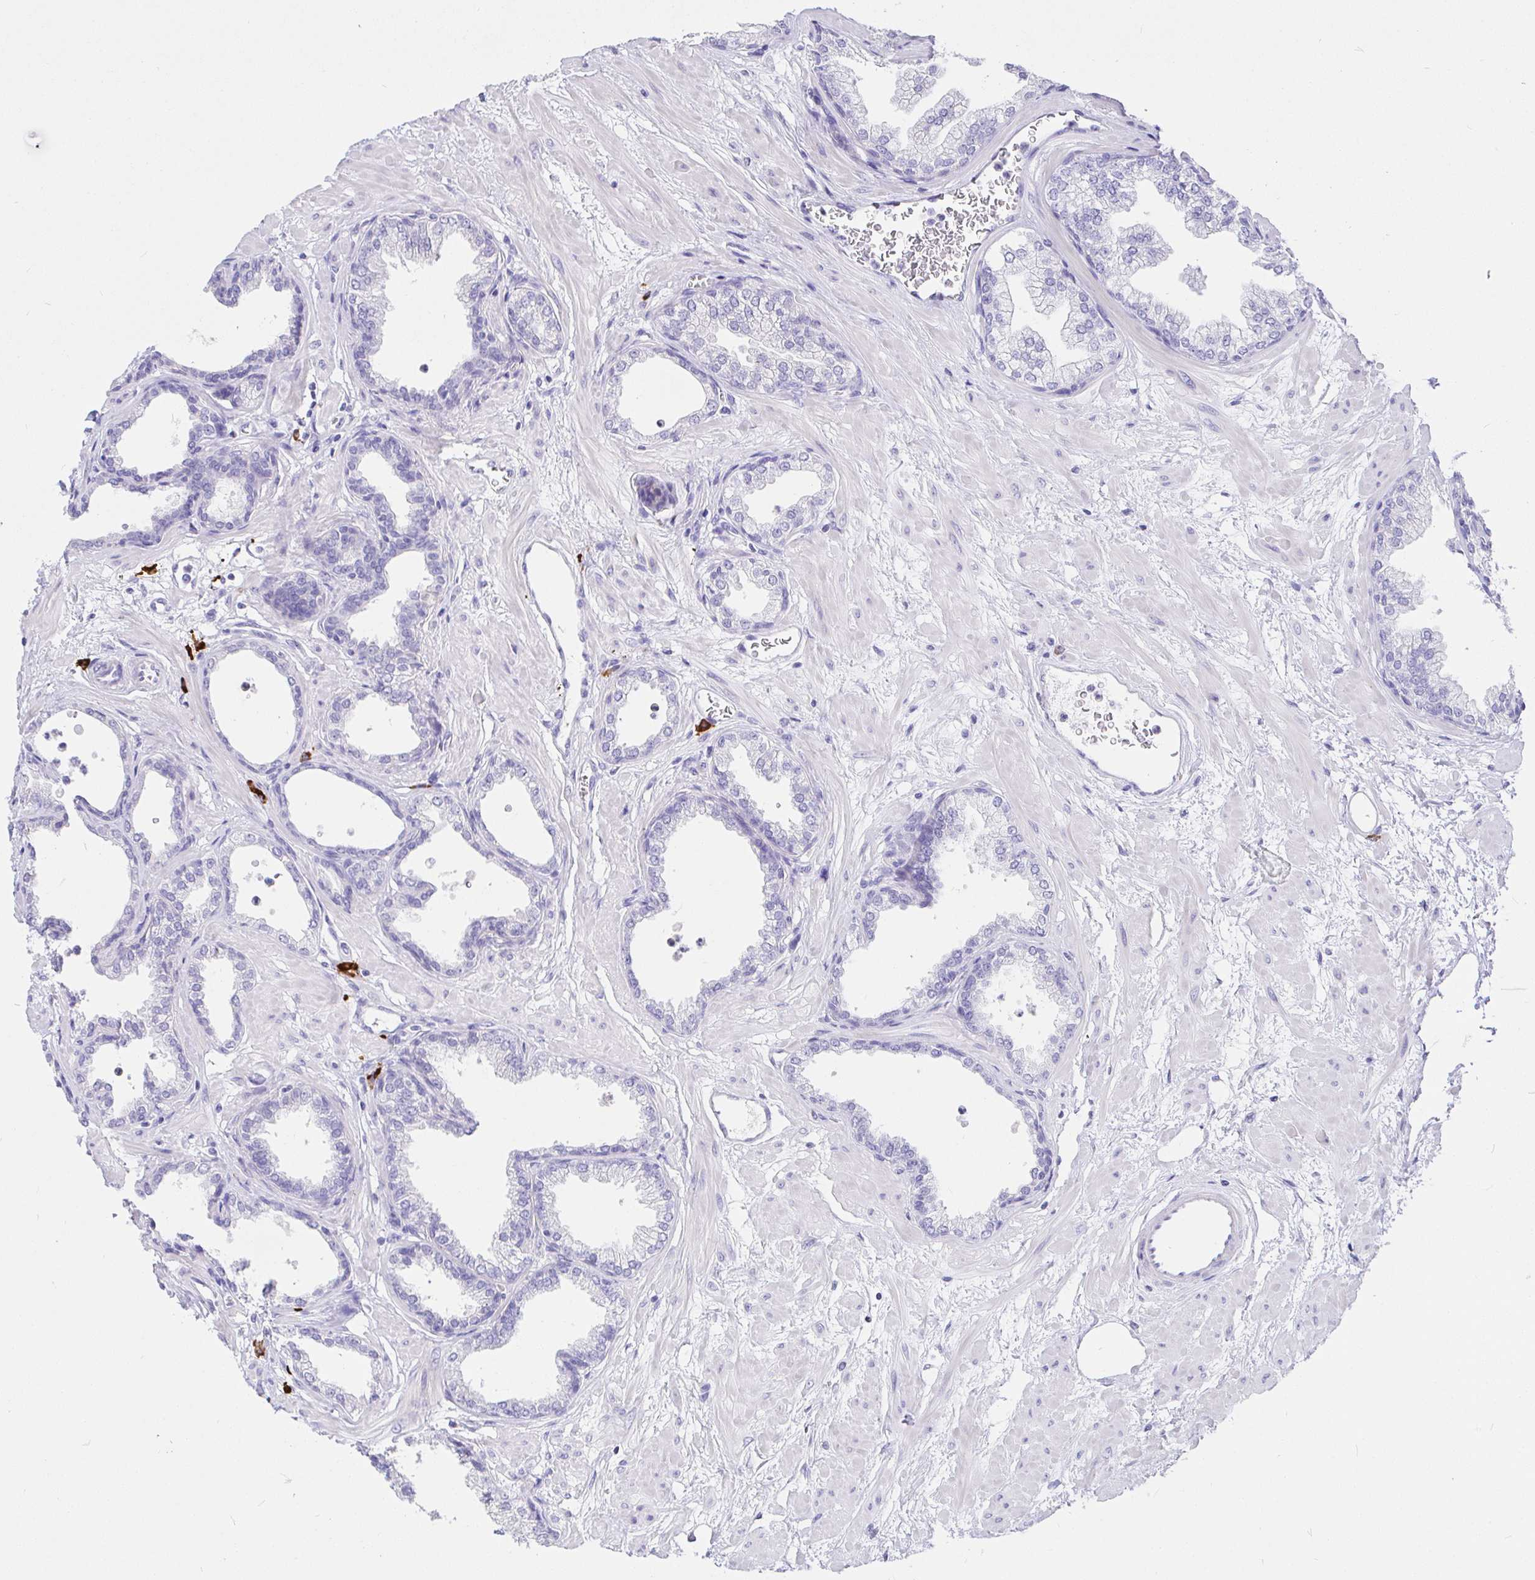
{"staining": {"intensity": "negative", "quantity": "none", "location": "none"}, "tissue": "prostate", "cell_type": "Glandular cells", "image_type": "normal", "snomed": [{"axis": "morphology", "description": "Normal tissue, NOS"}, {"axis": "topography", "description": "Prostate"}], "caption": "Immunohistochemistry (IHC) of unremarkable human prostate reveals no expression in glandular cells.", "gene": "CCDC62", "patient": {"sex": "male", "age": 37}}